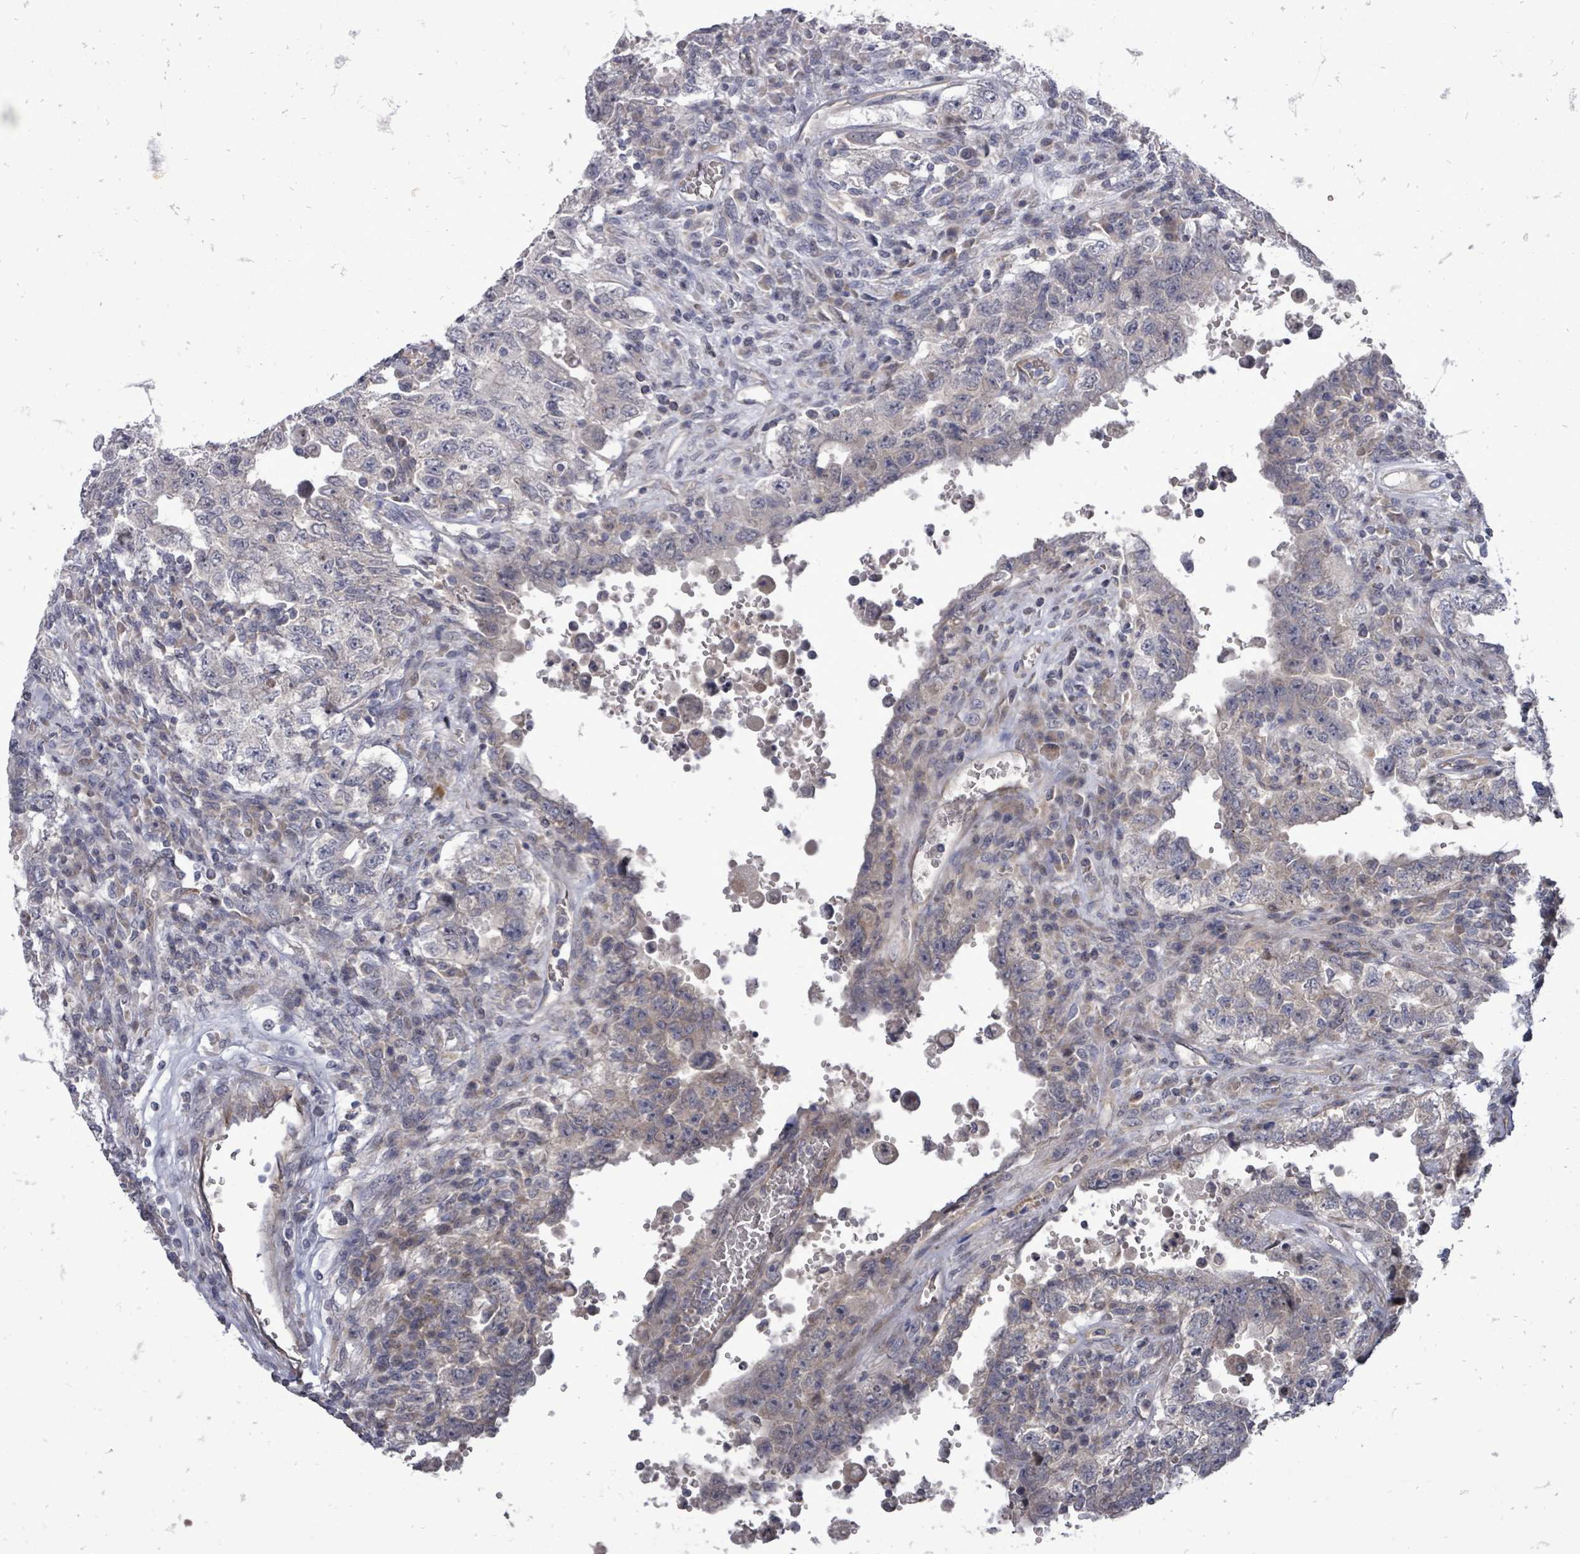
{"staining": {"intensity": "weak", "quantity": "<25%", "location": "cytoplasmic/membranous"}, "tissue": "testis cancer", "cell_type": "Tumor cells", "image_type": "cancer", "snomed": [{"axis": "morphology", "description": "Carcinoma, Embryonal, NOS"}, {"axis": "topography", "description": "Testis"}], "caption": "DAB immunohistochemical staining of embryonal carcinoma (testis) shows no significant positivity in tumor cells.", "gene": "RALGAPB", "patient": {"sex": "male", "age": 26}}